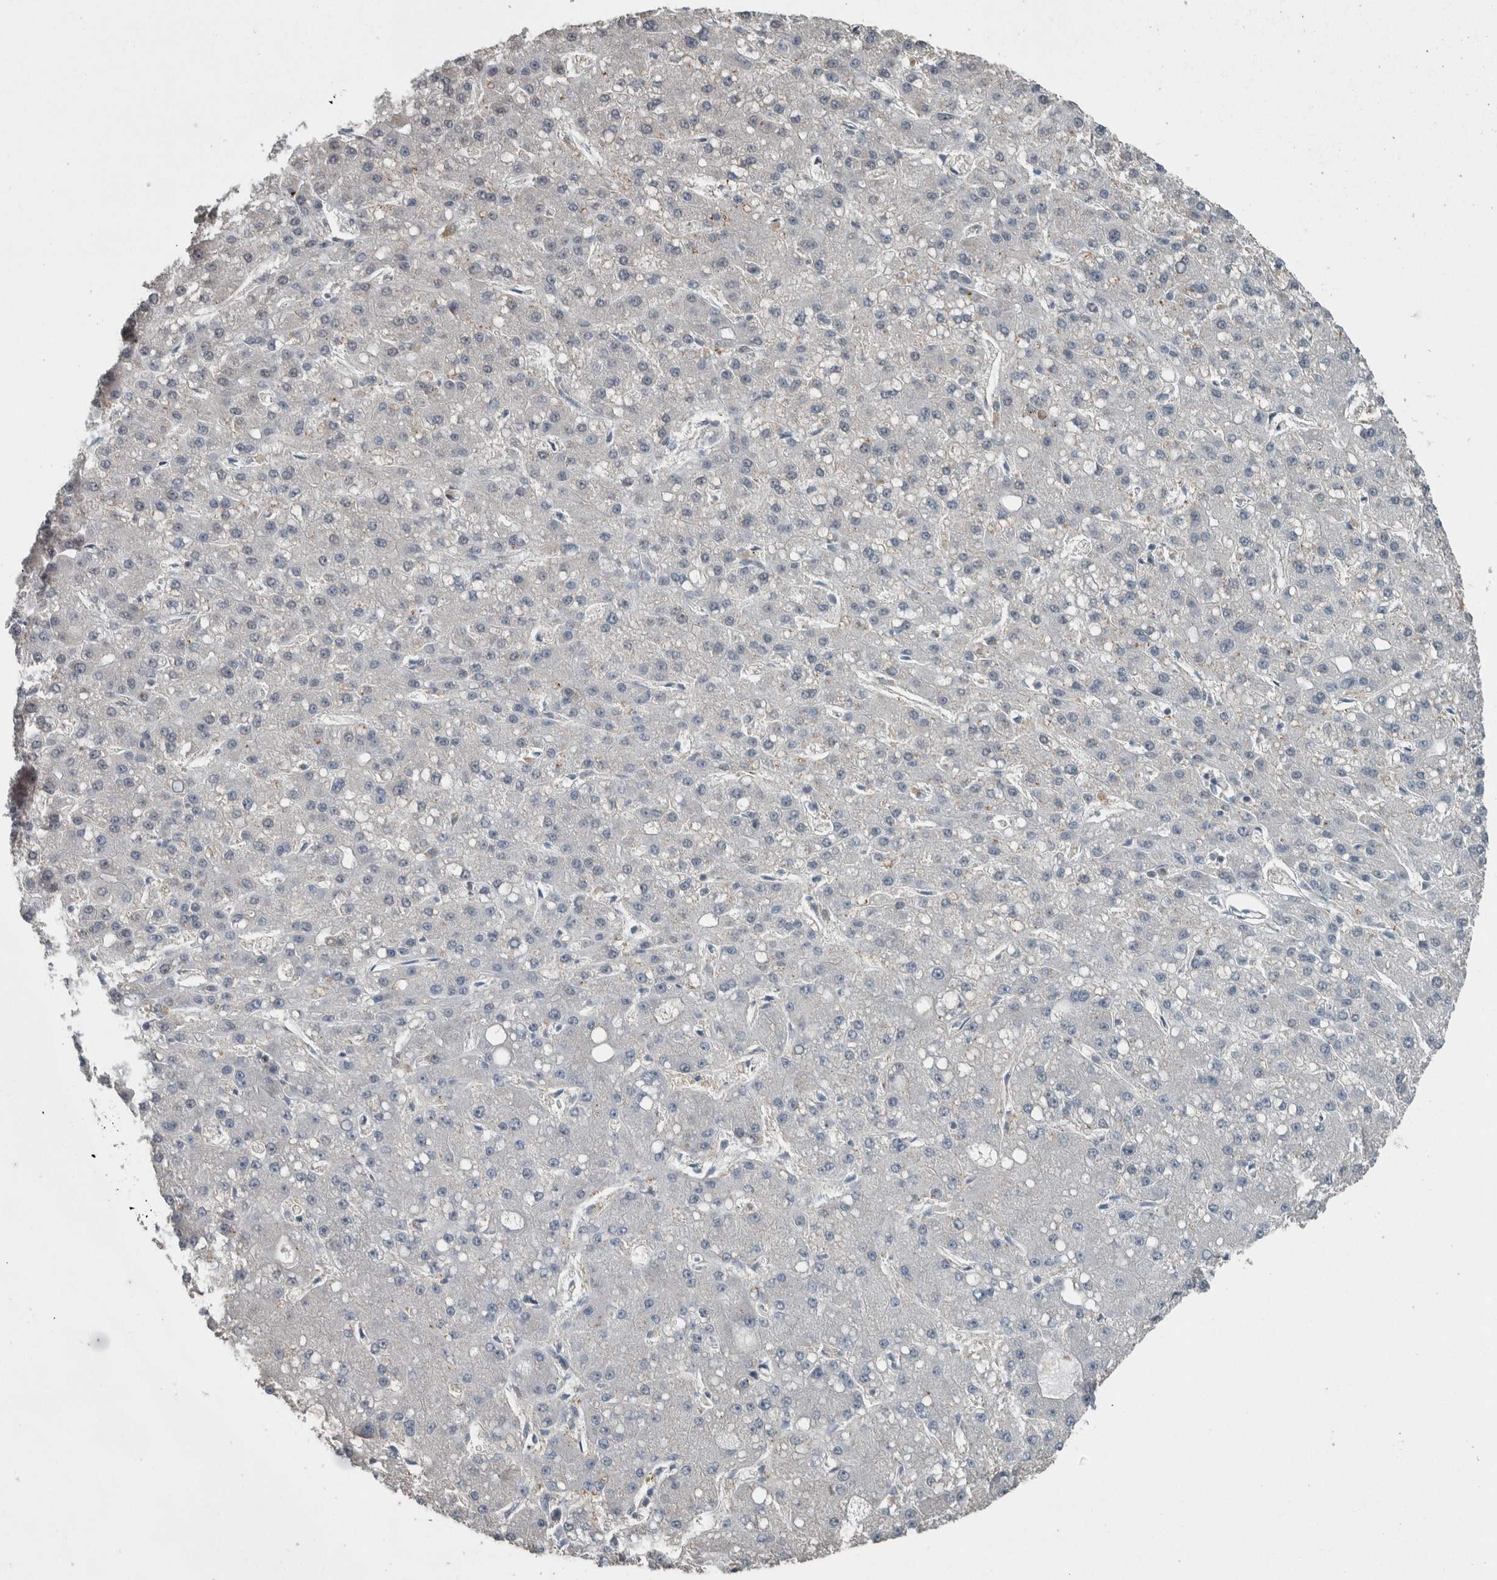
{"staining": {"intensity": "negative", "quantity": "none", "location": "none"}, "tissue": "liver cancer", "cell_type": "Tumor cells", "image_type": "cancer", "snomed": [{"axis": "morphology", "description": "Carcinoma, Hepatocellular, NOS"}, {"axis": "topography", "description": "Liver"}], "caption": "The IHC photomicrograph has no significant staining in tumor cells of liver cancer (hepatocellular carcinoma) tissue.", "gene": "MYO1E", "patient": {"sex": "male", "age": 67}}